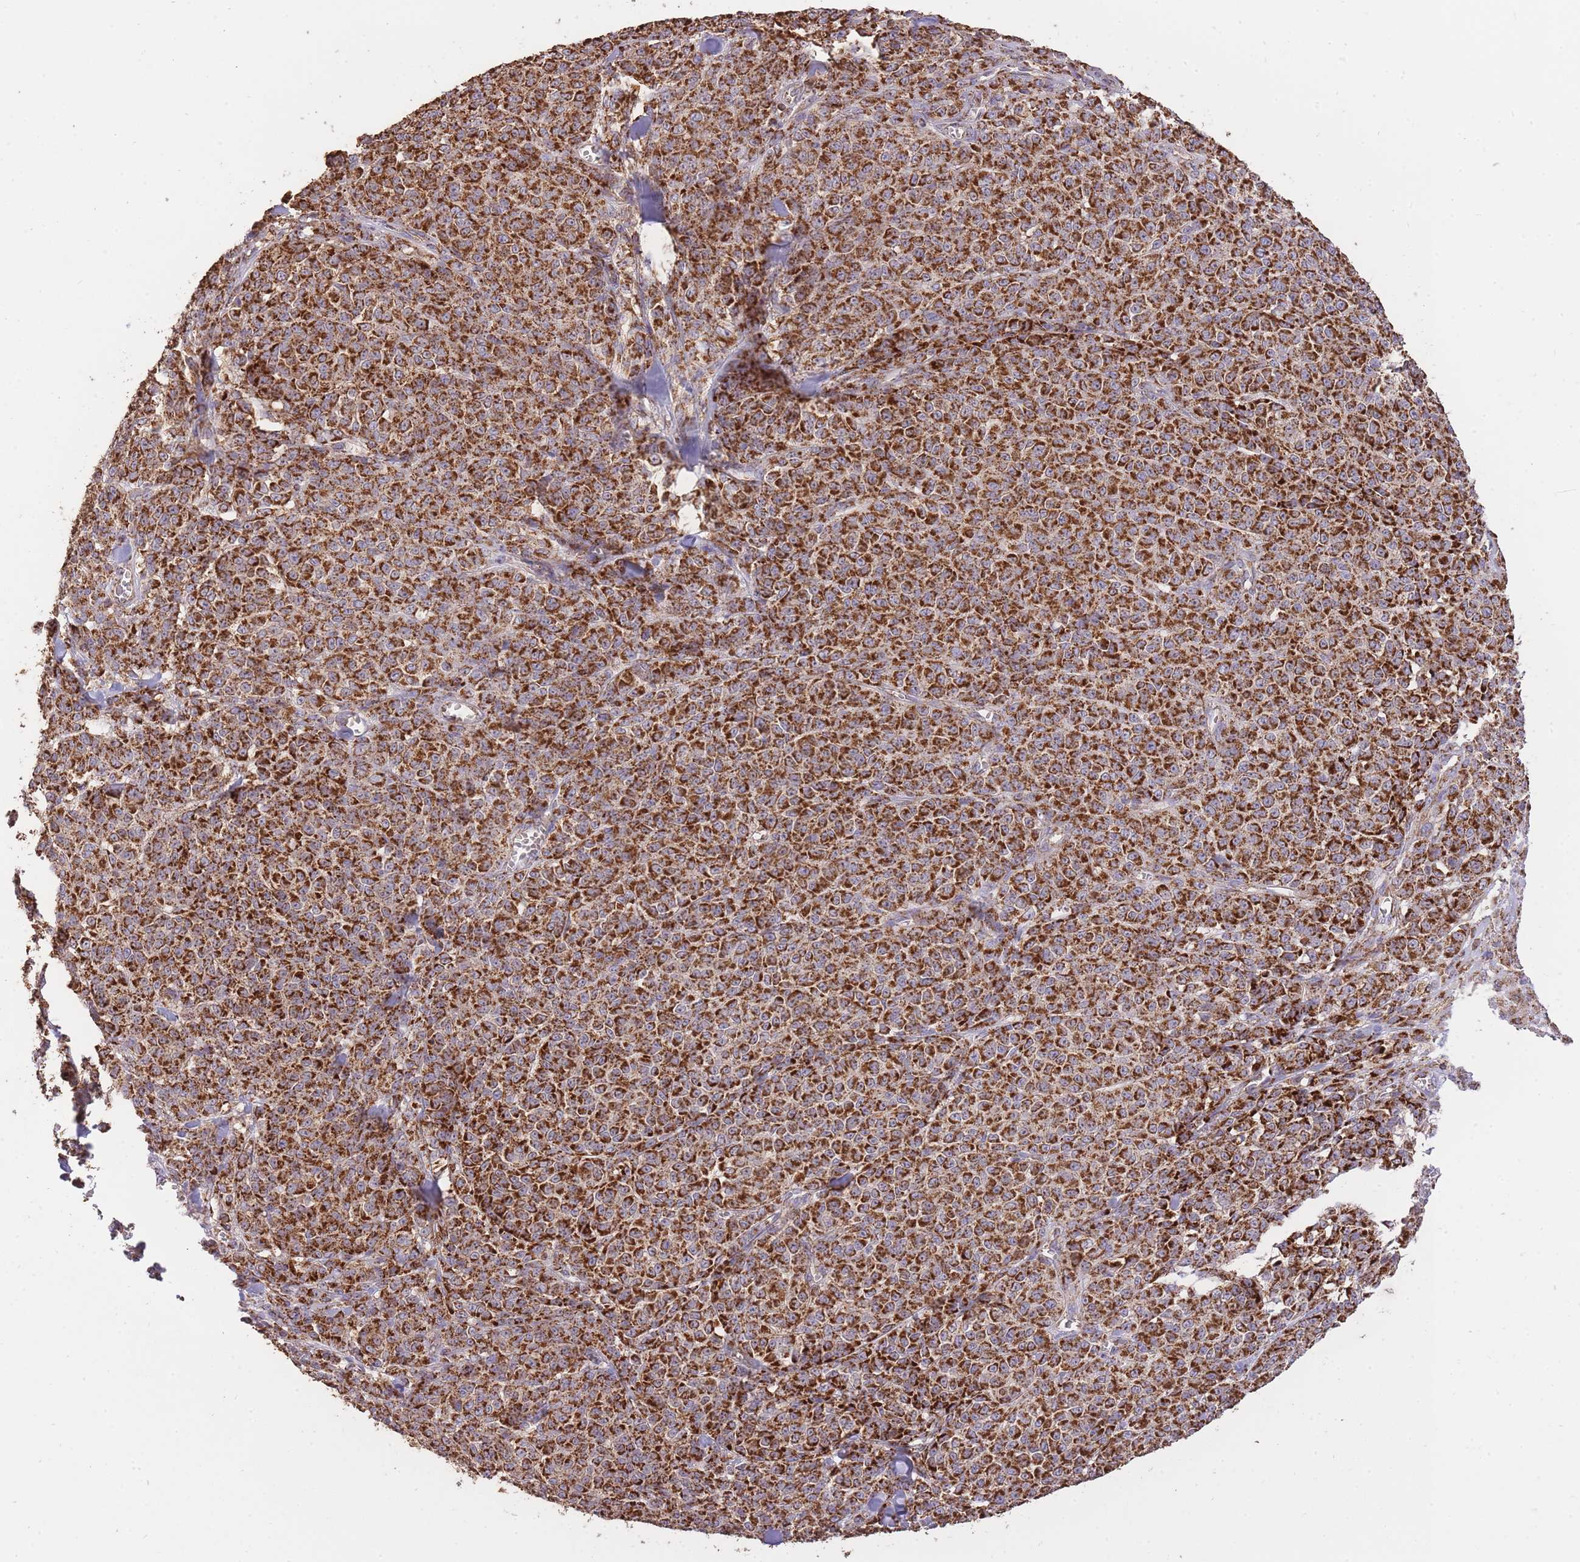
{"staining": {"intensity": "strong", "quantity": ">75%", "location": "cytoplasmic/membranous"}, "tissue": "melanoma", "cell_type": "Tumor cells", "image_type": "cancer", "snomed": [{"axis": "morphology", "description": "Normal tissue, NOS"}, {"axis": "morphology", "description": "Malignant melanoma, NOS"}, {"axis": "topography", "description": "Skin"}], "caption": "Immunohistochemistry micrograph of neoplastic tissue: melanoma stained using immunohistochemistry (IHC) reveals high levels of strong protein expression localized specifically in the cytoplasmic/membranous of tumor cells, appearing as a cytoplasmic/membranous brown color.", "gene": "PREP", "patient": {"sex": "female", "age": 34}}